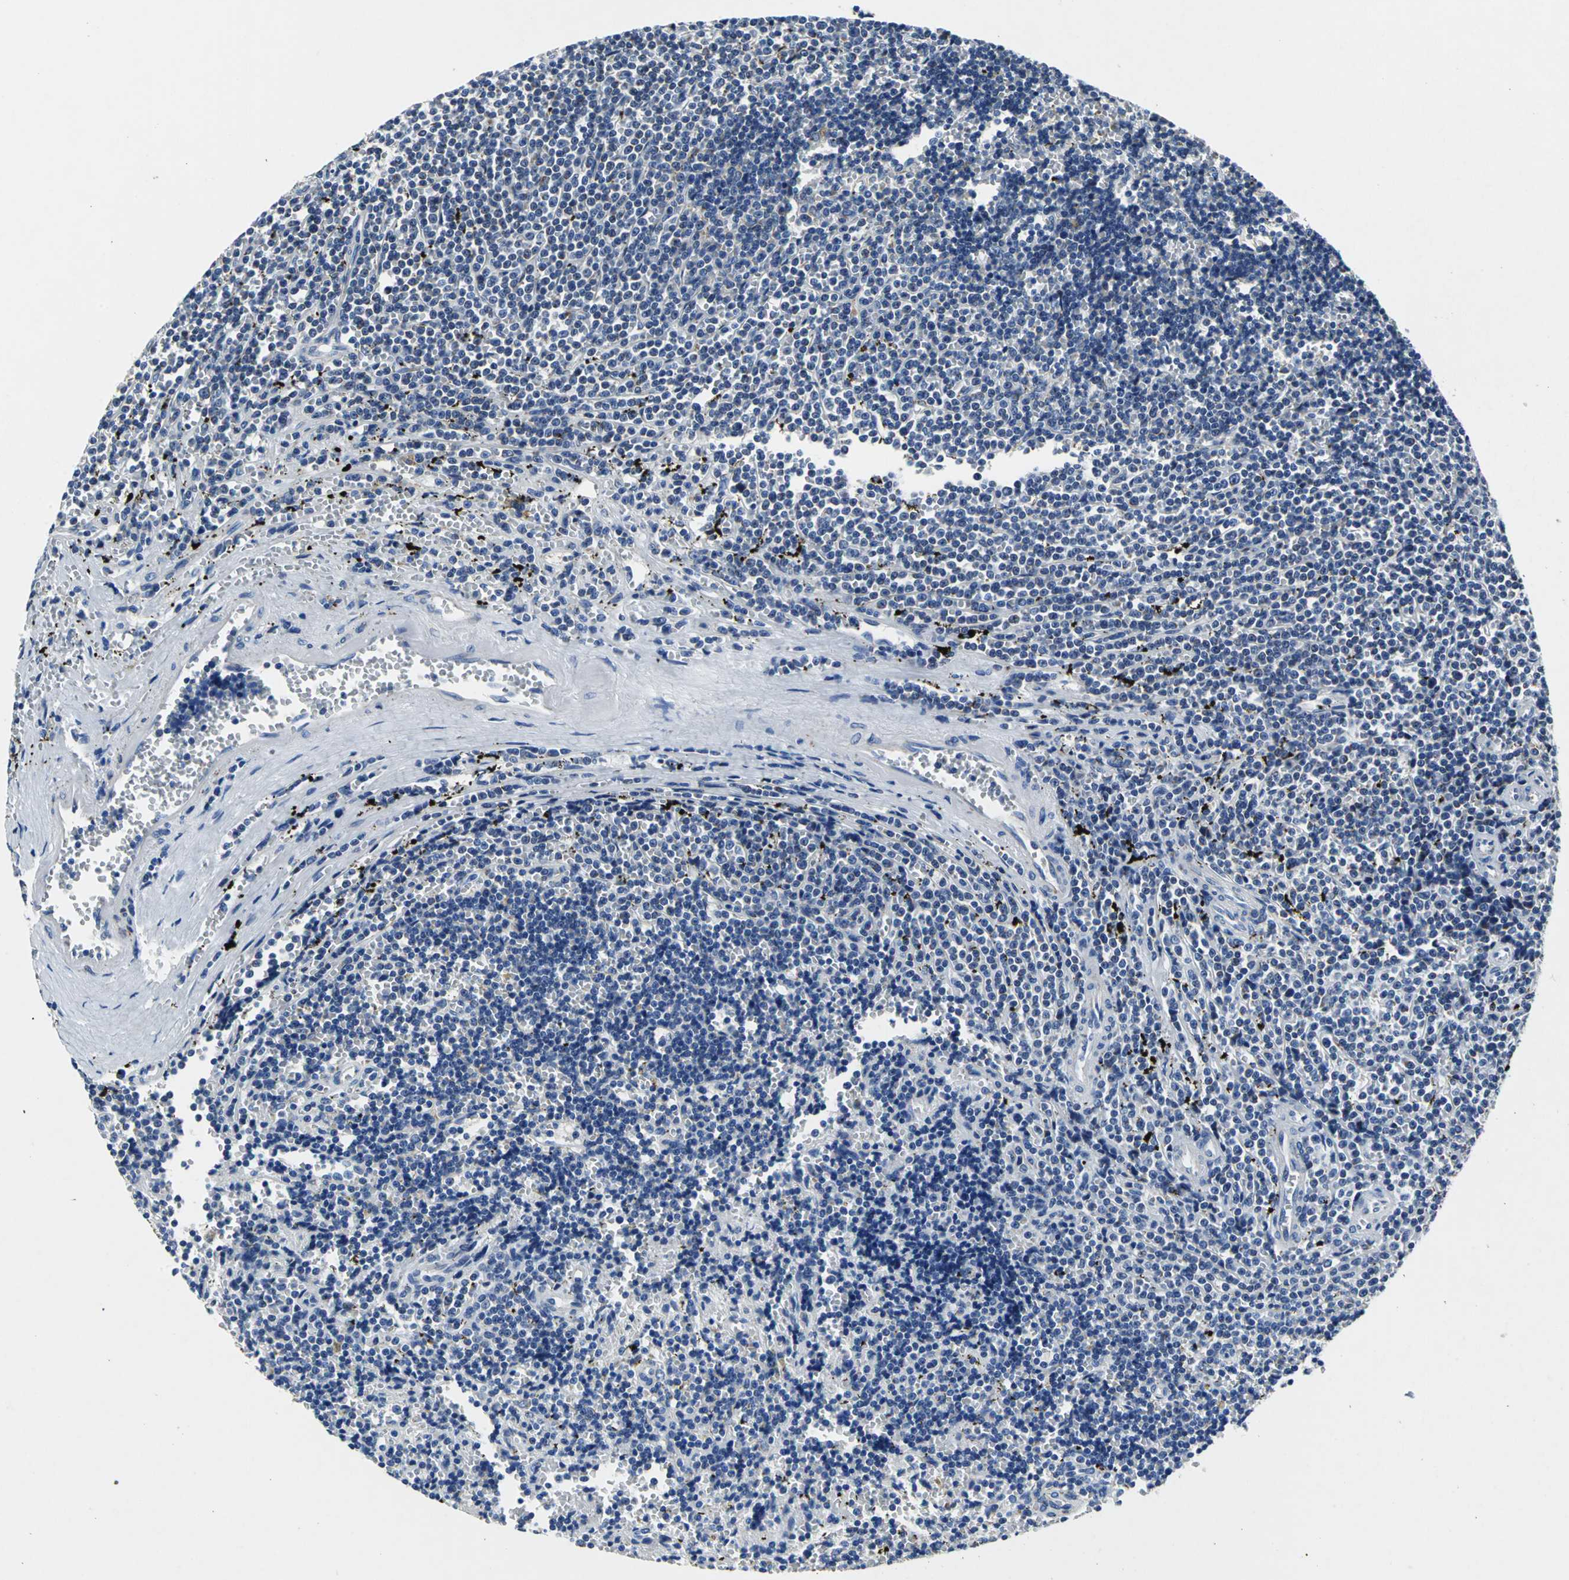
{"staining": {"intensity": "negative", "quantity": "none", "location": "none"}, "tissue": "lymphoma", "cell_type": "Tumor cells", "image_type": "cancer", "snomed": [{"axis": "morphology", "description": "Malignant lymphoma, non-Hodgkin's type, Low grade"}, {"axis": "topography", "description": "Spleen"}], "caption": "IHC photomicrograph of lymphoma stained for a protein (brown), which displays no staining in tumor cells.", "gene": "IFI6", "patient": {"sex": "male", "age": 60}}